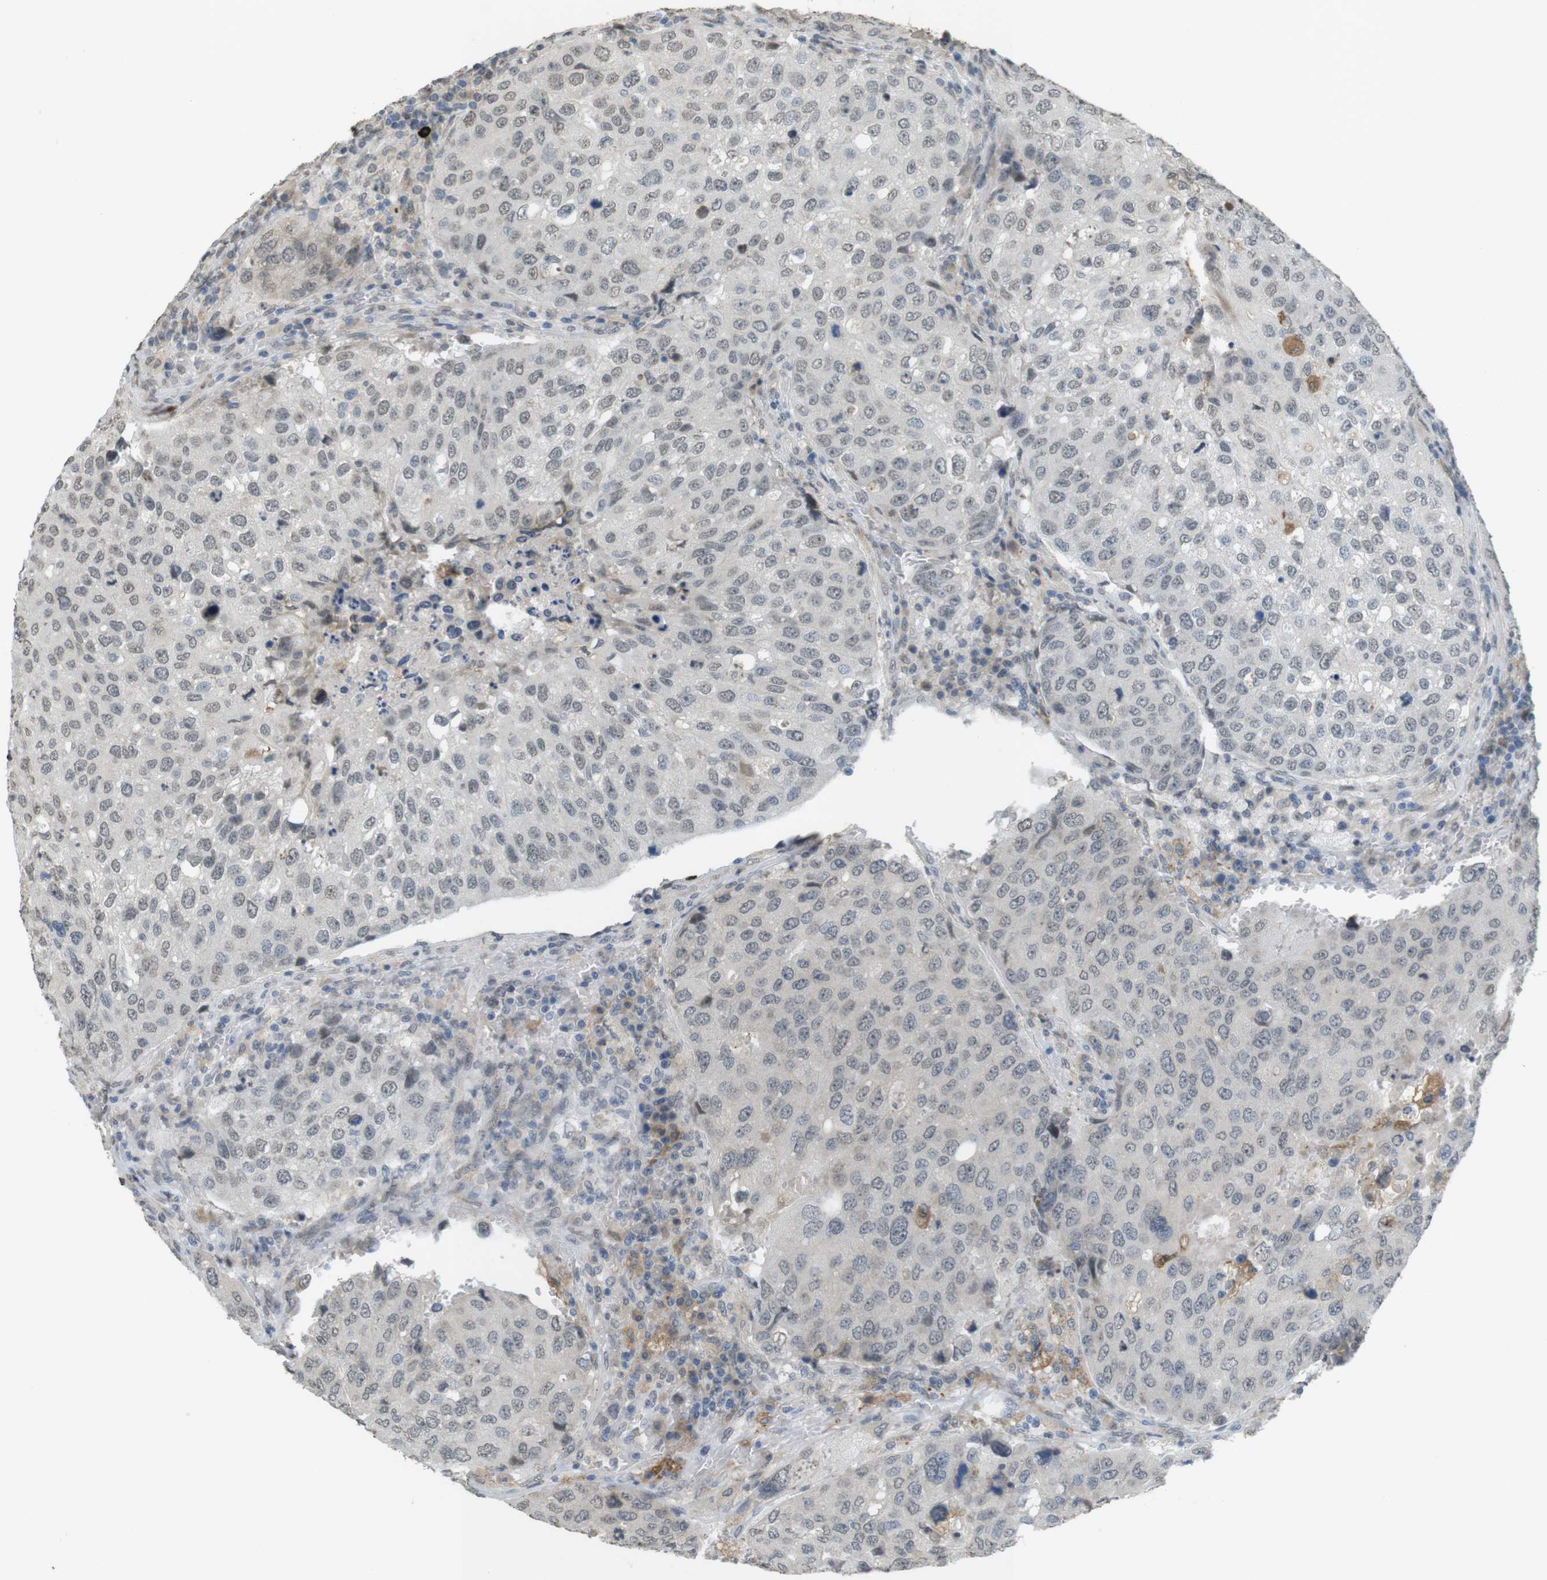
{"staining": {"intensity": "weak", "quantity": "25%-75%", "location": "nuclear"}, "tissue": "urothelial cancer", "cell_type": "Tumor cells", "image_type": "cancer", "snomed": [{"axis": "morphology", "description": "Urothelial carcinoma, High grade"}, {"axis": "topography", "description": "Lymph node"}, {"axis": "topography", "description": "Urinary bladder"}], "caption": "Protein staining shows weak nuclear staining in about 25%-75% of tumor cells in urothelial cancer. (DAB (3,3'-diaminobenzidine) IHC with brightfield microscopy, high magnification).", "gene": "FZD10", "patient": {"sex": "male", "age": 51}}